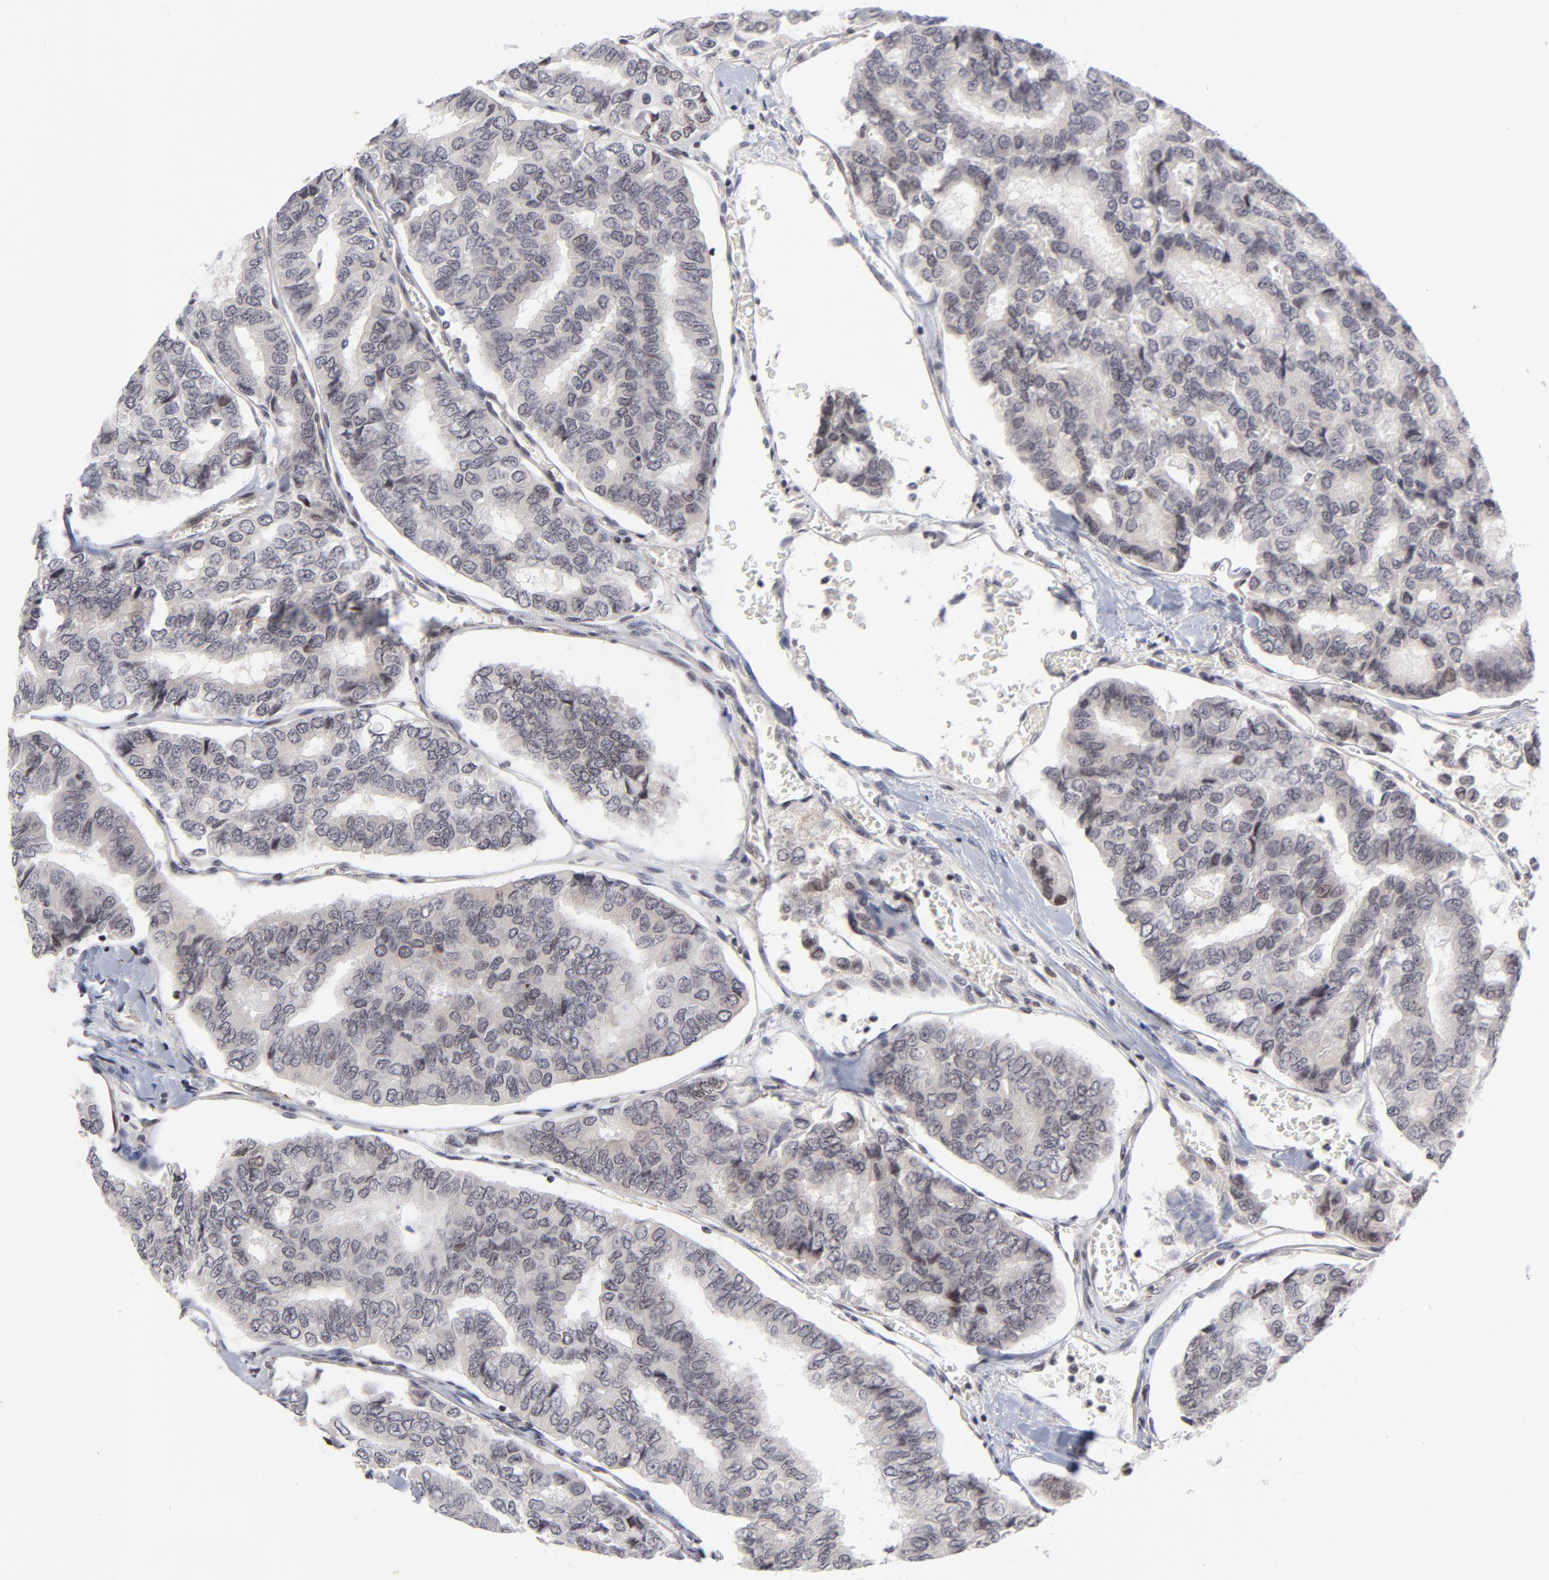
{"staining": {"intensity": "negative", "quantity": "none", "location": "none"}, "tissue": "thyroid cancer", "cell_type": "Tumor cells", "image_type": "cancer", "snomed": [{"axis": "morphology", "description": "Papillary adenocarcinoma, NOS"}, {"axis": "topography", "description": "Thyroid gland"}], "caption": "A high-resolution micrograph shows immunohistochemistry staining of thyroid cancer (papillary adenocarcinoma), which demonstrates no significant staining in tumor cells. (Immunohistochemistry (ihc), brightfield microscopy, high magnification).", "gene": "CTCF", "patient": {"sex": "female", "age": 35}}